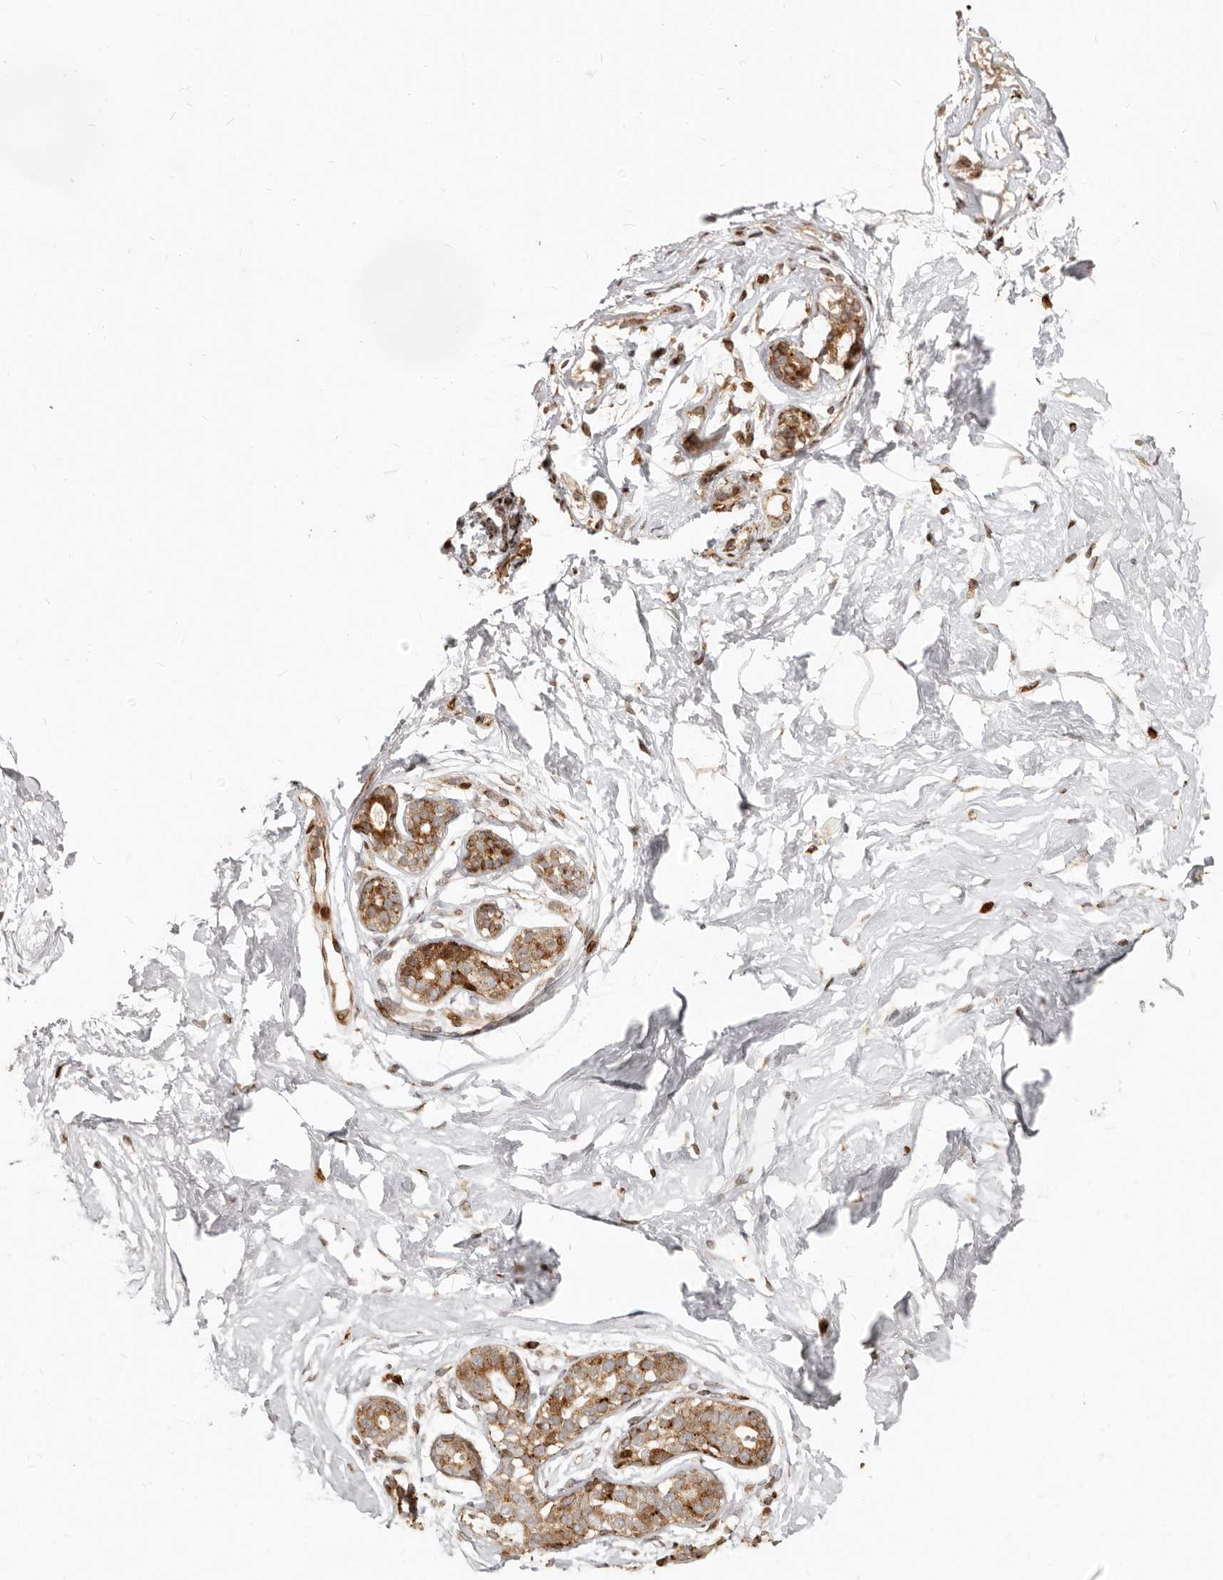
{"staining": {"intensity": "negative", "quantity": "none", "location": "none"}, "tissue": "breast", "cell_type": "Adipocytes", "image_type": "normal", "snomed": [{"axis": "morphology", "description": "Normal tissue, NOS"}, {"axis": "morphology", "description": "Adenoma, NOS"}, {"axis": "topography", "description": "Breast"}], "caption": "Breast stained for a protein using immunohistochemistry shows no expression adipocytes.", "gene": "TRIM4", "patient": {"sex": "female", "age": 23}}